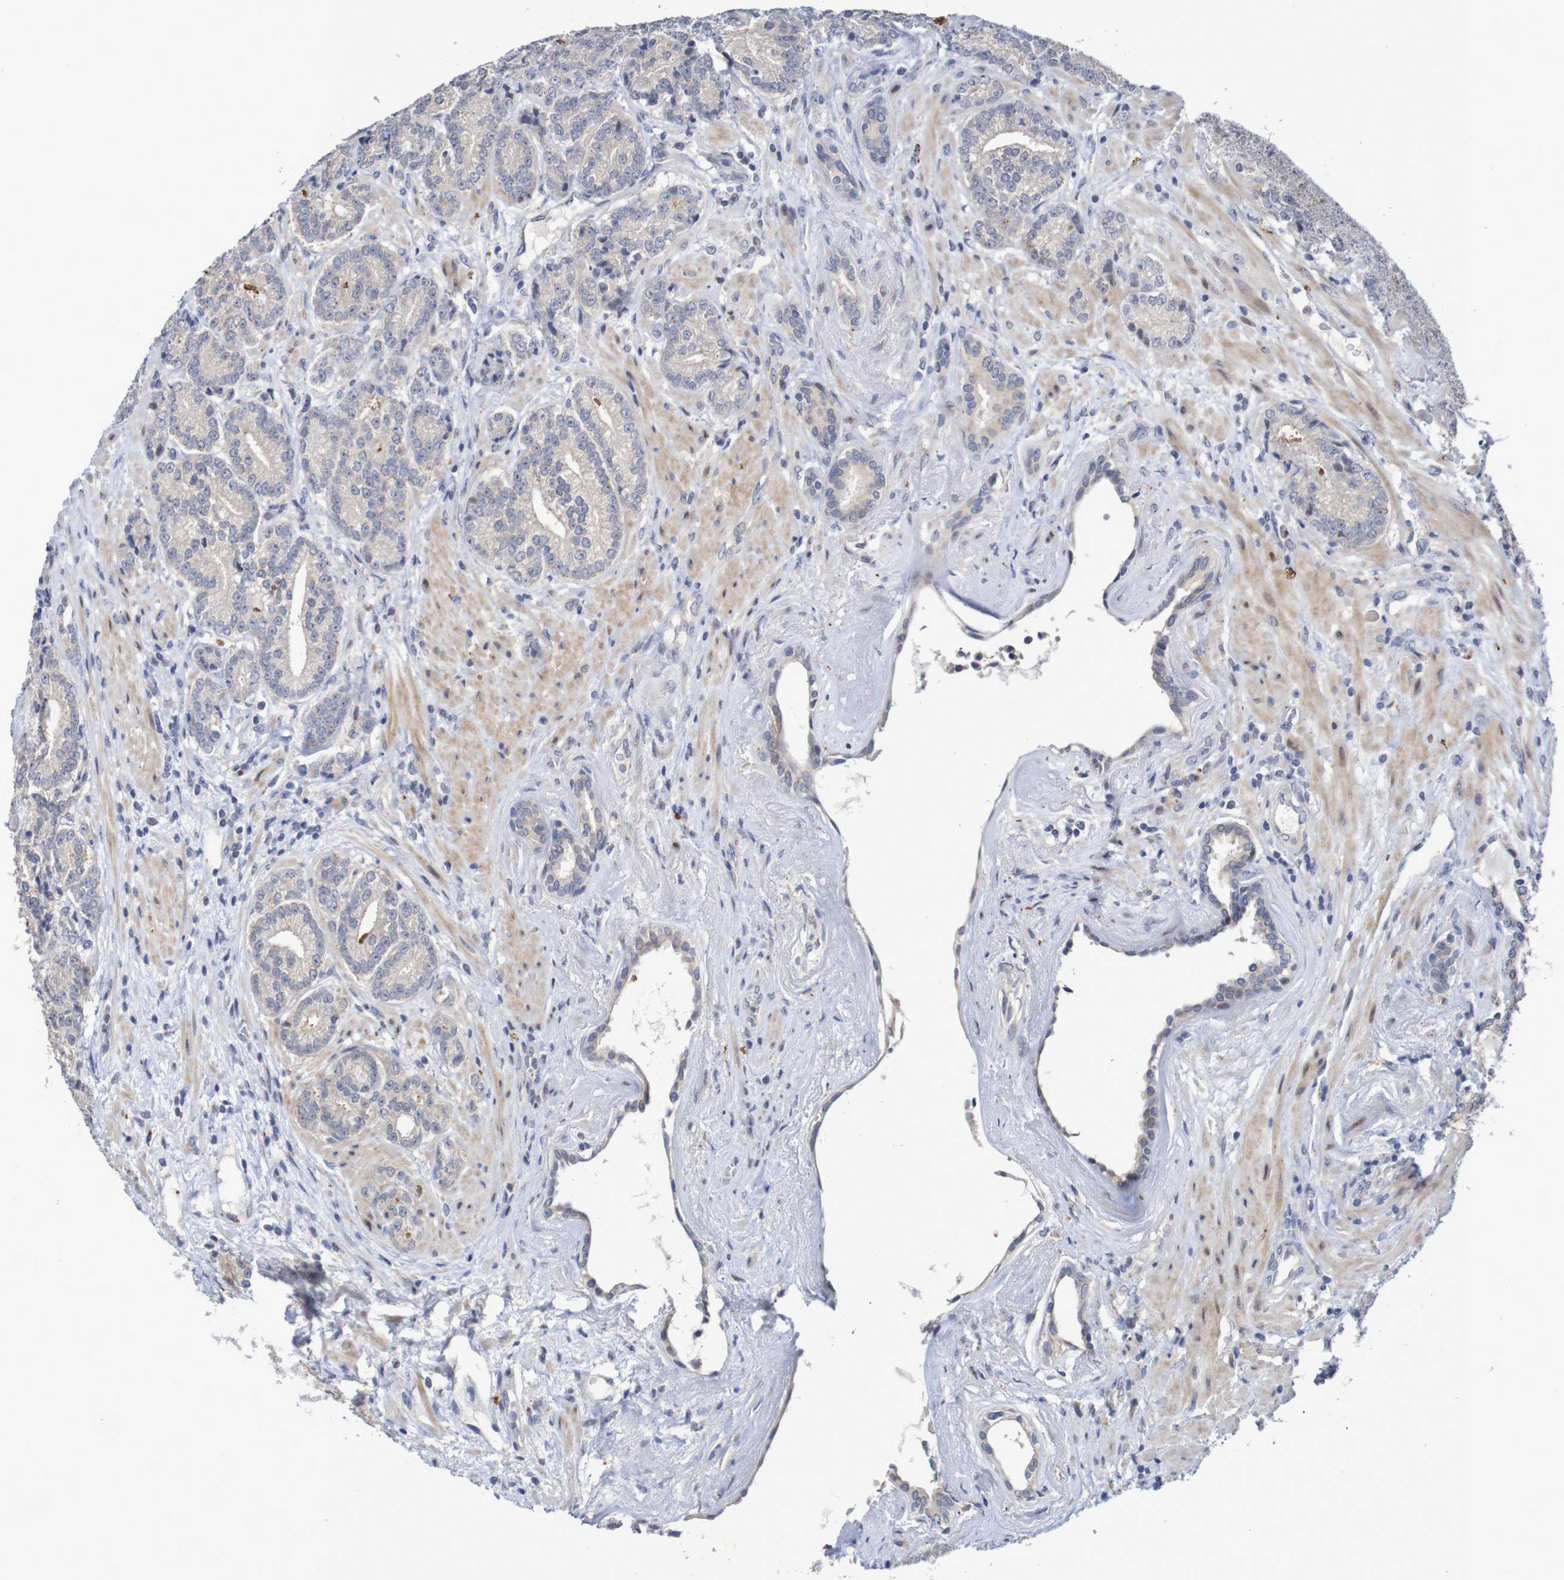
{"staining": {"intensity": "weak", "quantity": "25%-75%", "location": "cytoplasmic/membranous"}, "tissue": "prostate cancer", "cell_type": "Tumor cells", "image_type": "cancer", "snomed": [{"axis": "morphology", "description": "Adenocarcinoma, High grade"}, {"axis": "topography", "description": "Prostate"}], "caption": "IHC histopathology image of neoplastic tissue: prostate cancer (high-grade adenocarcinoma) stained using immunohistochemistry reveals low levels of weak protein expression localized specifically in the cytoplasmic/membranous of tumor cells, appearing as a cytoplasmic/membranous brown color.", "gene": "FBP2", "patient": {"sex": "male", "age": 61}}